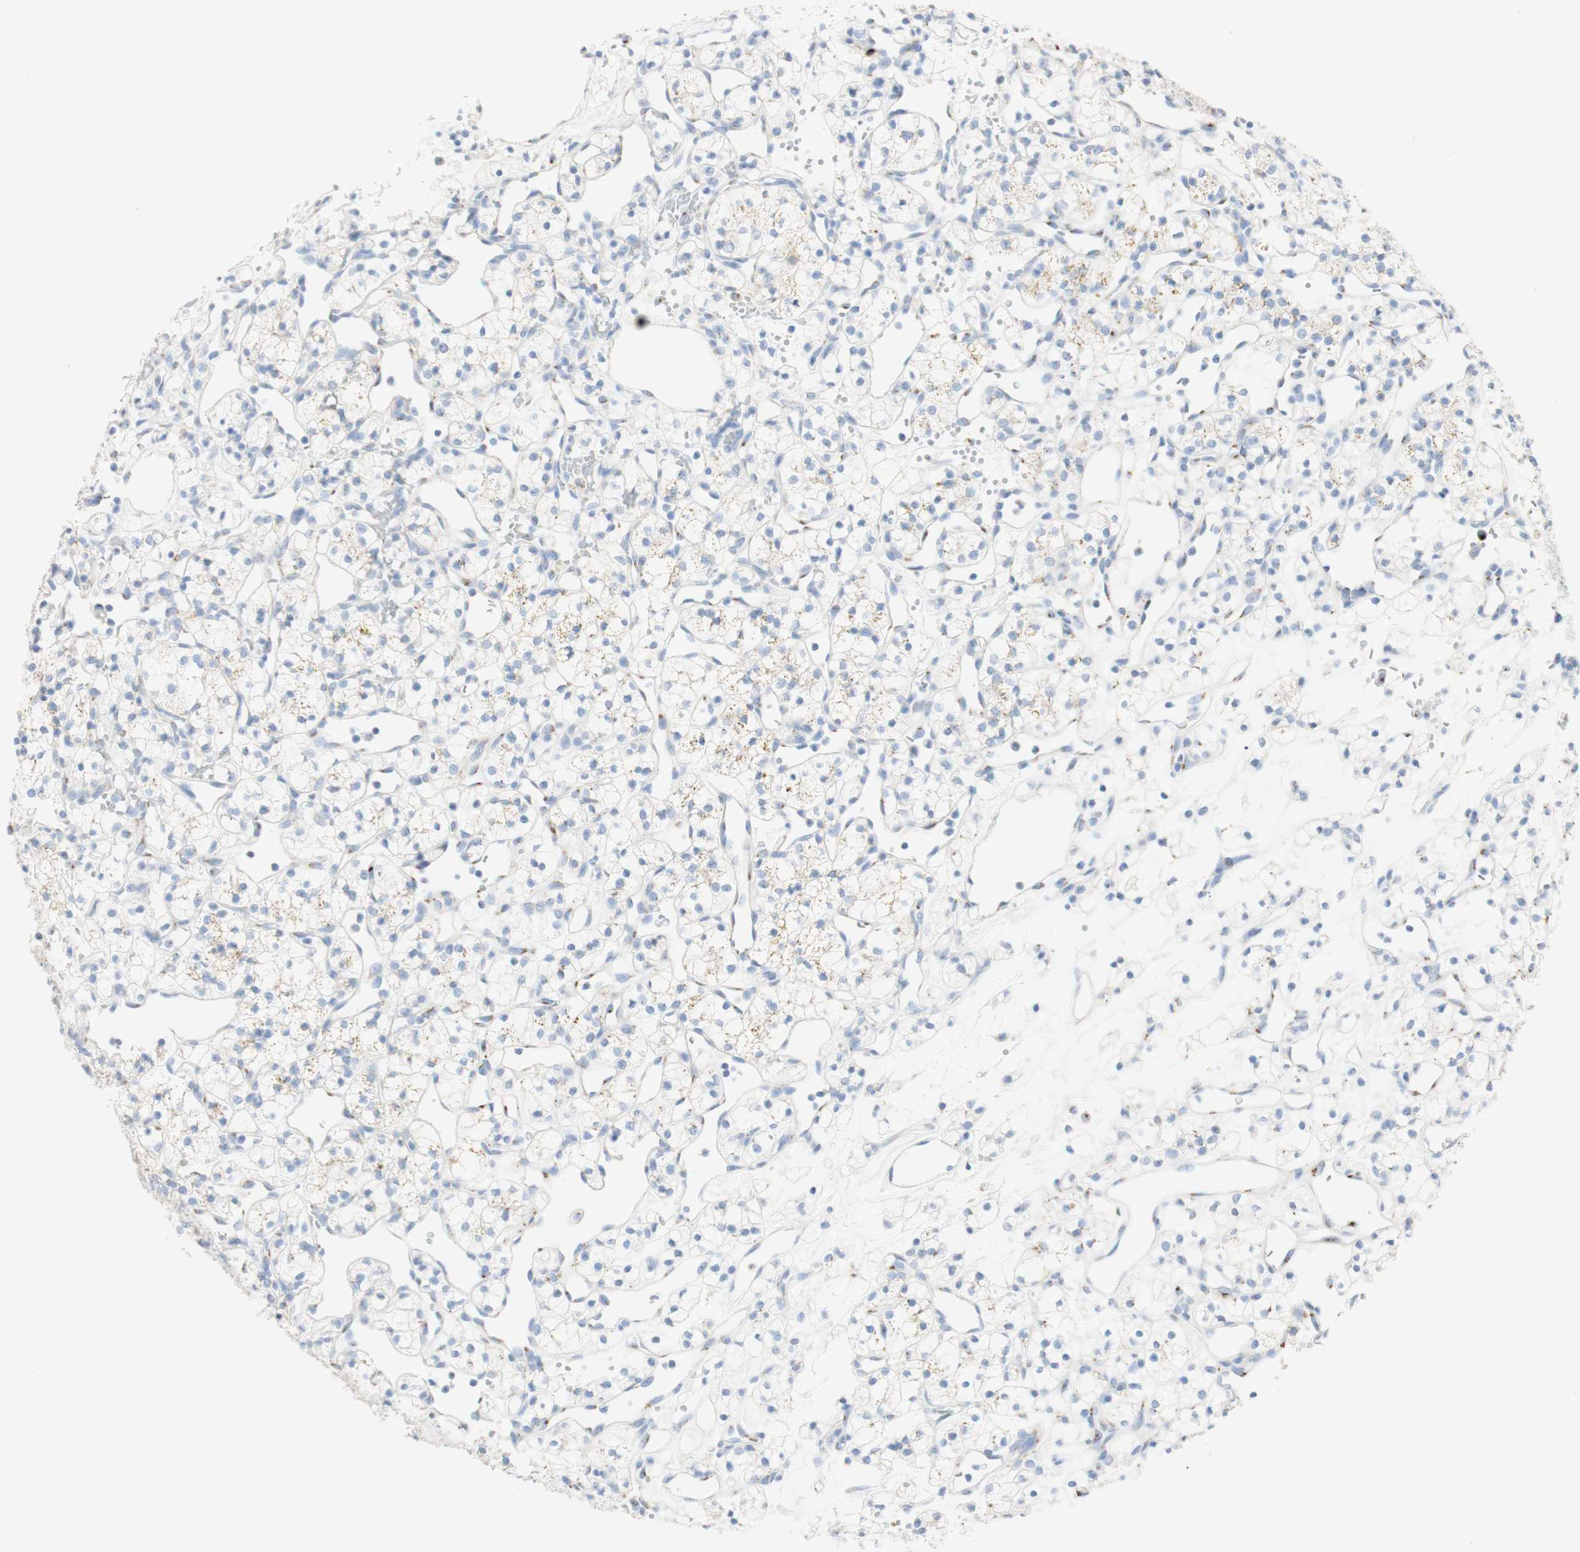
{"staining": {"intensity": "weak", "quantity": "<25%", "location": "cytoplasmic/membranous"}, "tissue": "renal cancer", "cell_type": "Tumor cells", "image_type": "cancer", "snomed": [{"axis": "morphology", "description": "Adenocarcinoma, NOS"}, {"axis": "topography", "description": "Kidney"}], "caption": "This photomicrograph is of adenocarcinoma (renal) stained with immunohistochemistry to label a protein in brown with the nuclei are counter-stained blue. There is no positivity in tumor cells. (DAB immunohistochemistry (IHC), high magnification).", "gene": "MANEA", "patient": {"sex": "female", "age": 60}}